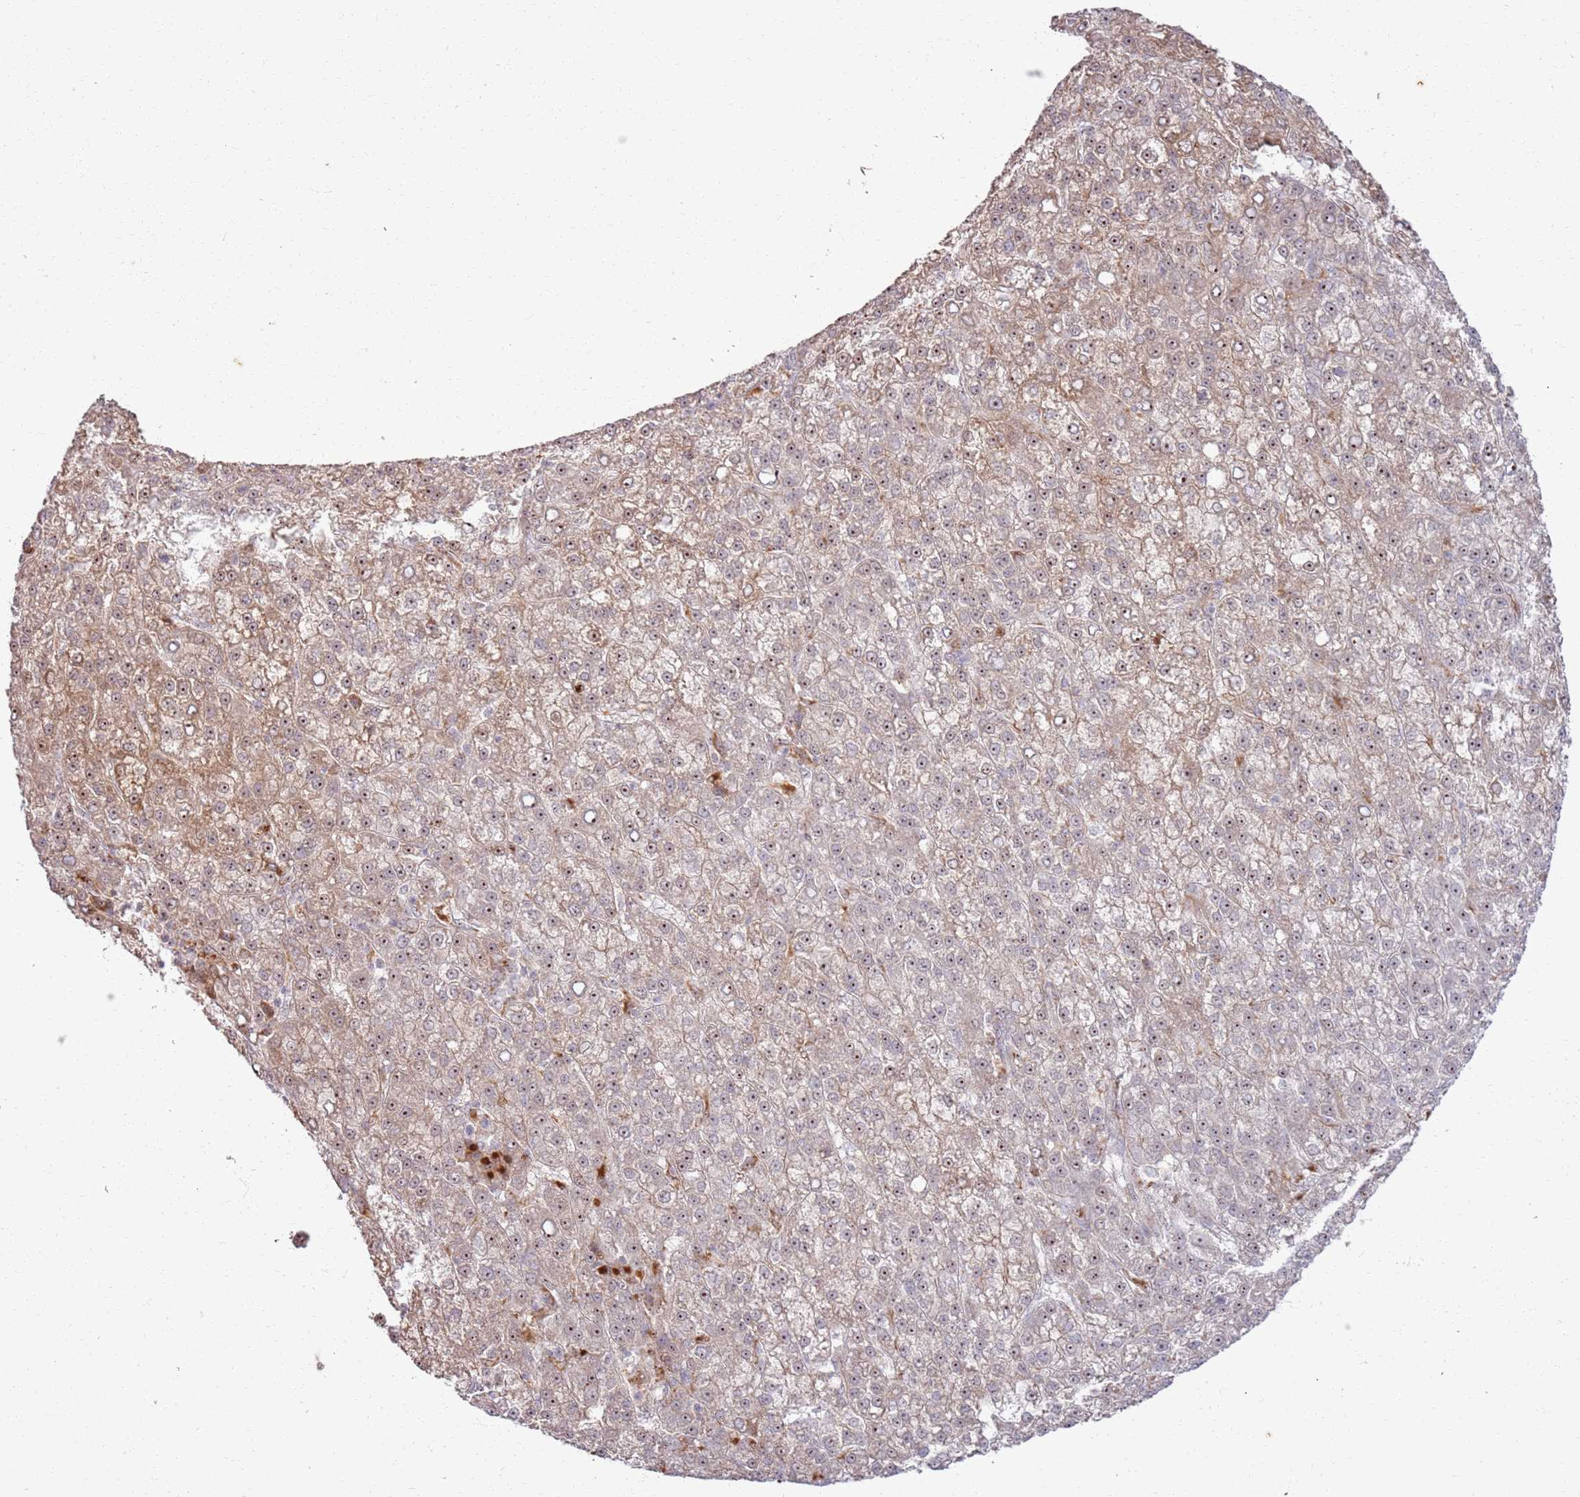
{"staining": {"intensity": "moderate", "quantity": "25%-75%", "location": "cytoplasmic/membranous,nuclear"}, "tissue": "liver cancer", "cell_type": "Tumor cells", "image_type": "cancer", "snomed": [{"axis": "morphology", "description": "Carcinoma, Hepatocellular, NOS"}, {"axis": "topography", "description": "Liver"}], "caption": "IHC micrograph of neoplastic tissue: liver cancer (hepatocellular carcinoma) stained using IHC demonstrates medium levels of moderate protein expression localized specifically in the cytoplasmic/membranous and nuclear of tumor cells, appearing as a cytoplasmic/membranous and nuclear brown color.", "gene": "CNPY1", "patient": {"sex": "female", "age": 58}}